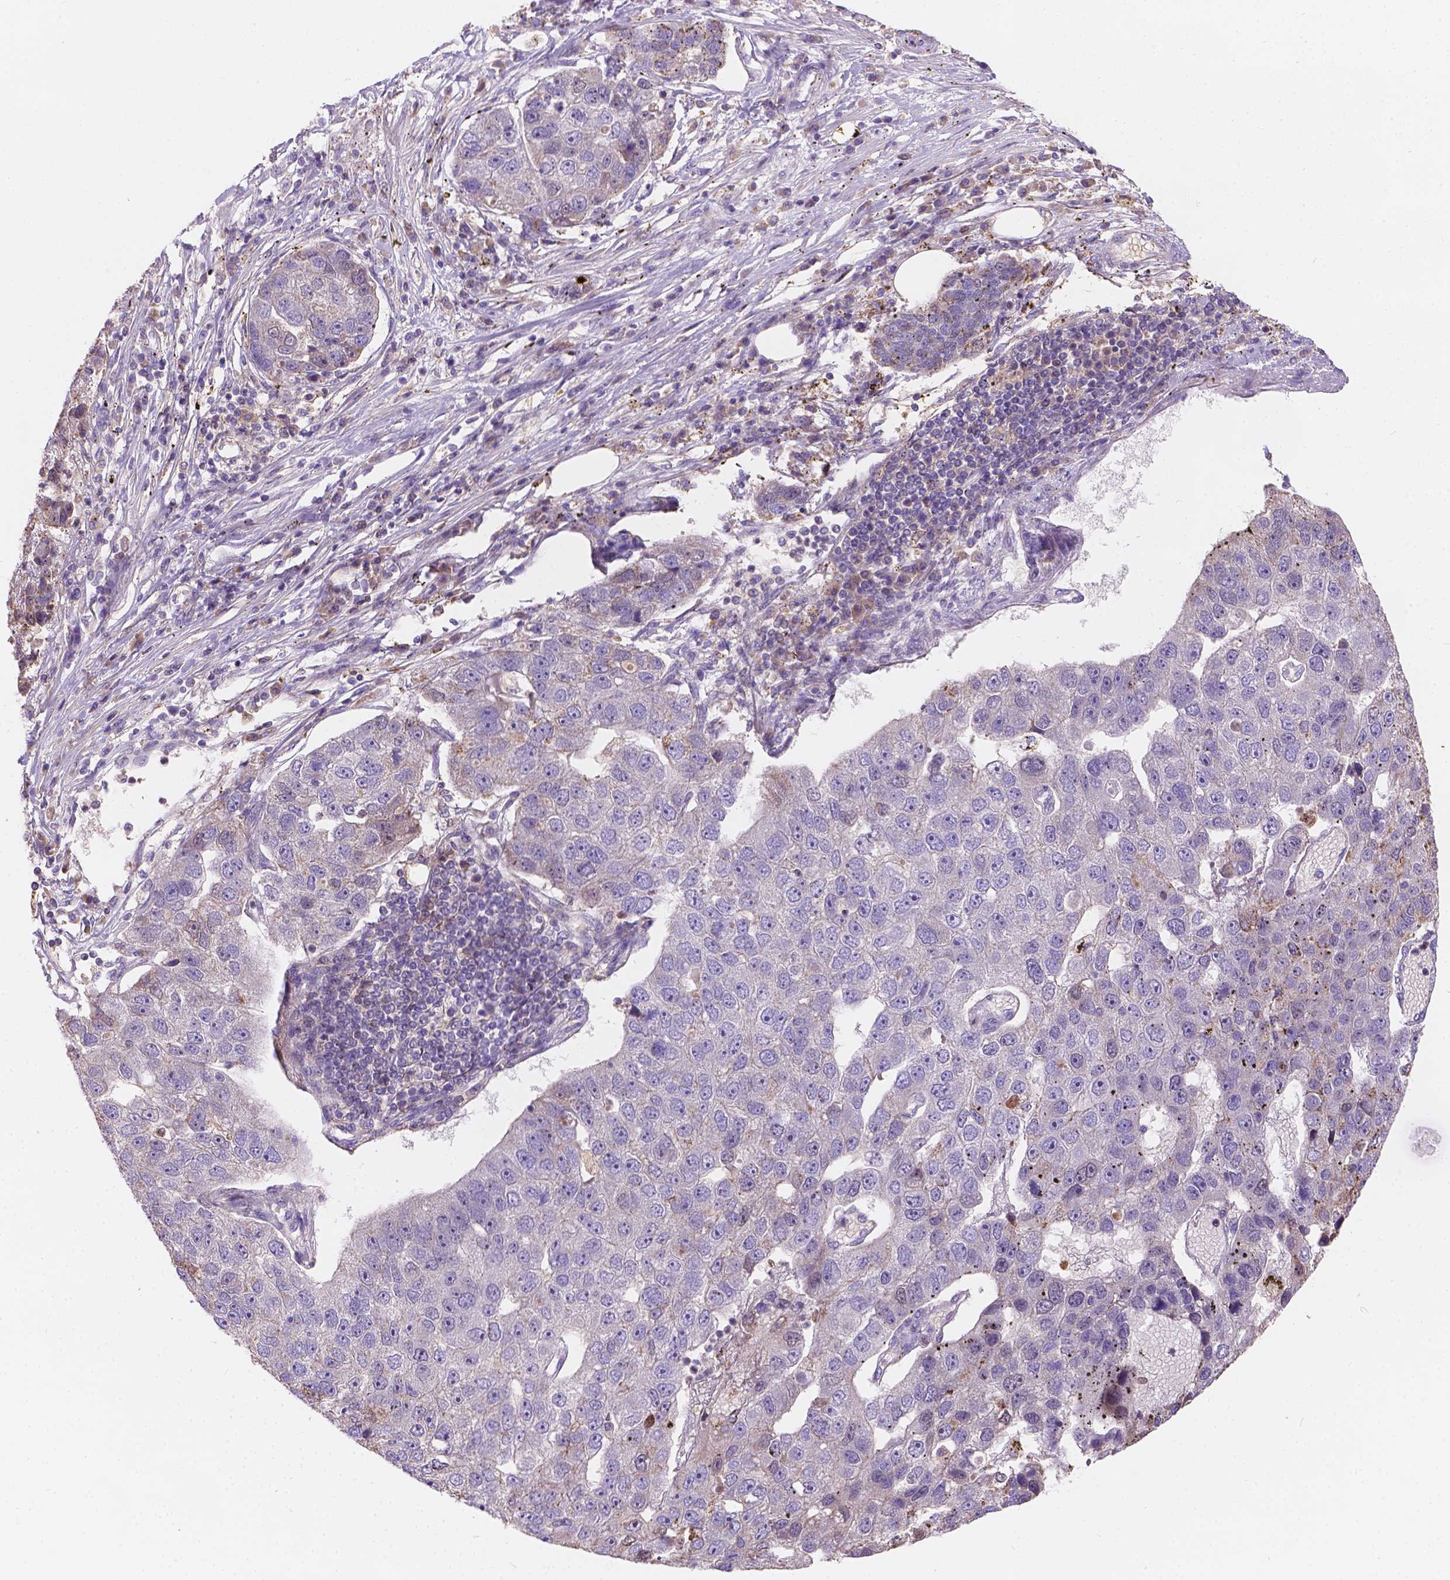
{"staining": {"intensity": "negative", "quantity": "none", "location": "none"}, "tissue": "pancreatic cancer", "cell_type": "Tumor cells", "image_type": "cancer", "snomed": [{"axis": "morphology", "description": "Adenocarcinoma, NOS"}, {"axis": "topography", "description": "Pancreas"}], "caption": "This is an immunohistochemistry (IHC) image of human pancreatic cancer. There is no positivity in tumor cells.", "gene": "CDK10", "patient": {"sex": "female", "age": 61}}